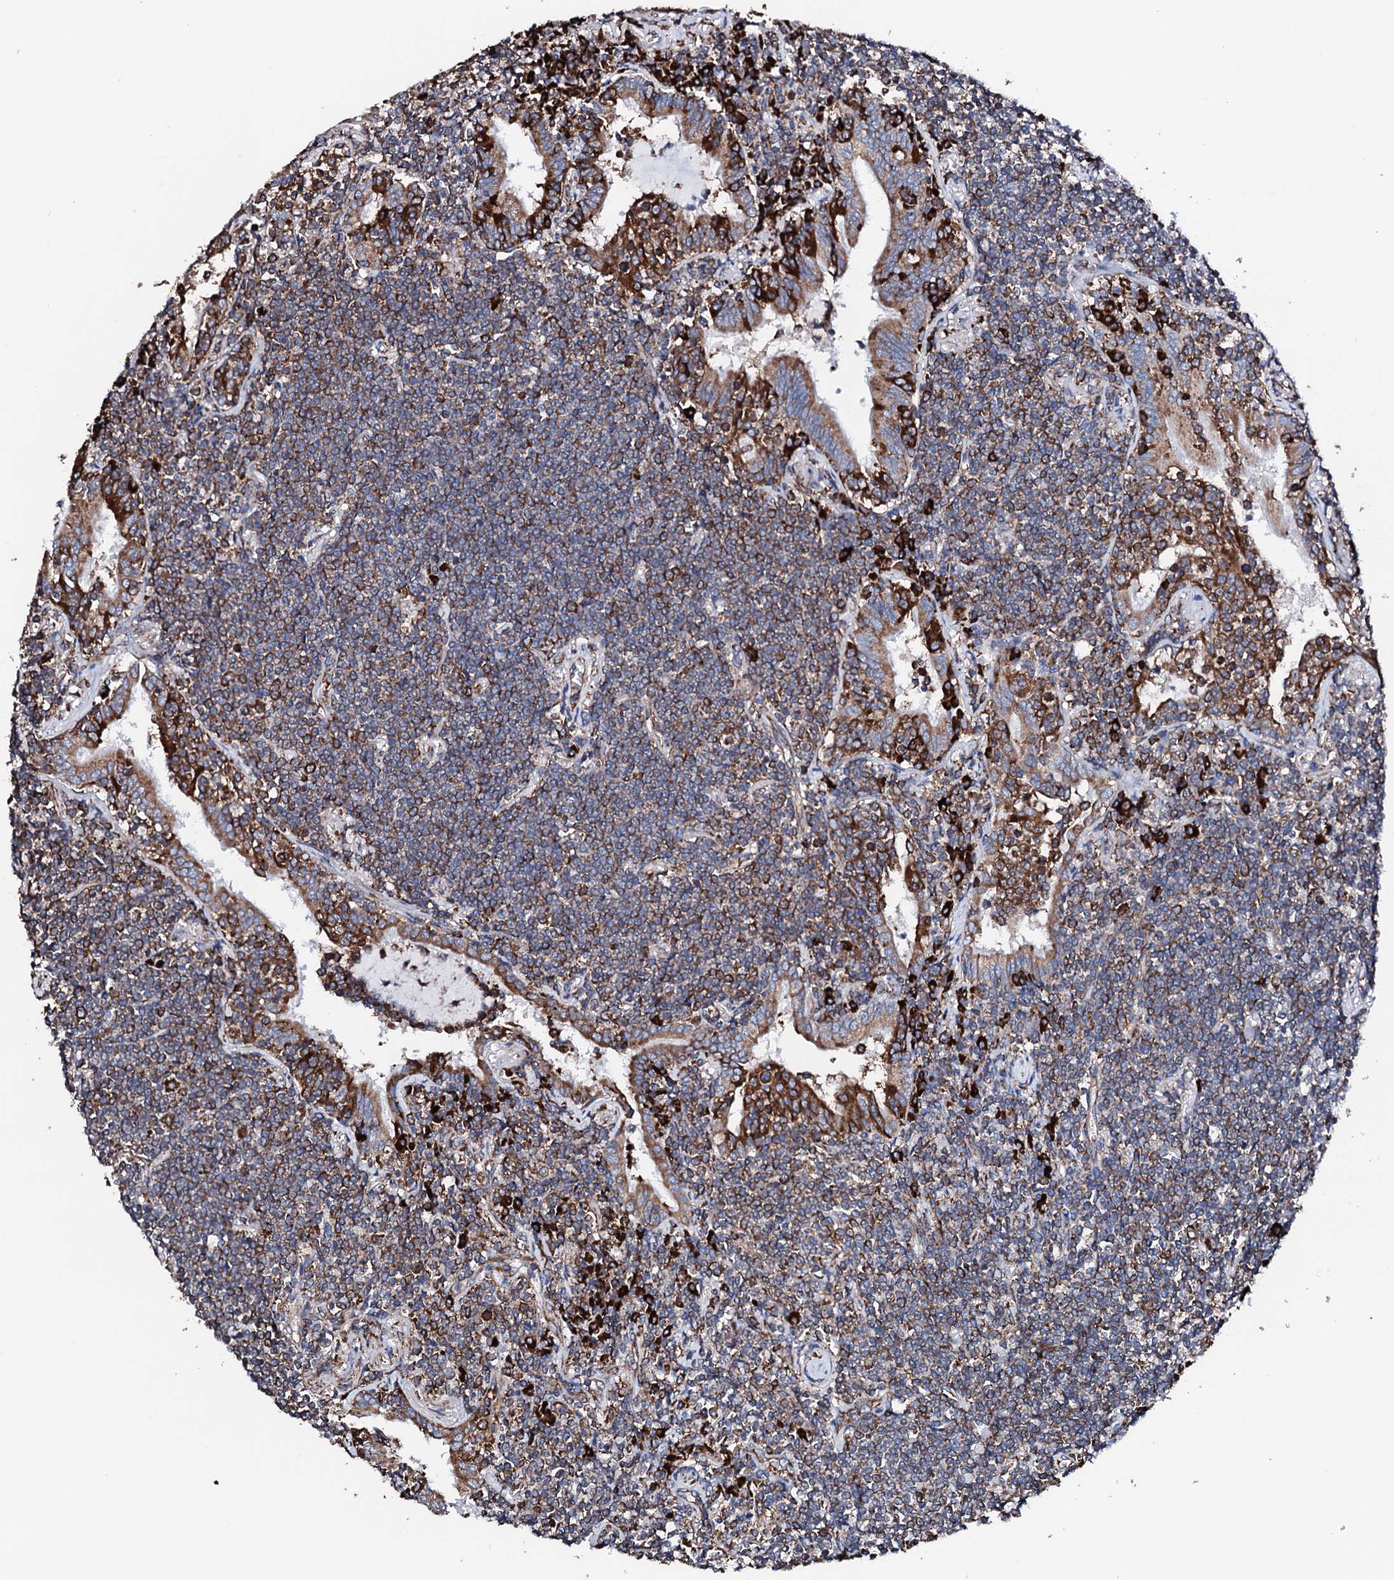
{"staining": {"intensity": "moderate", "quantity": ">75%", "location": "cytoplasmic/membranous"}, "tissue": "lymphoma", "cell_type": "Tumor cells", "image_type": "cancer", "snomed": [{"axis": "morphology", "description": "Malignant lymphoma, non-Hodgkin's type, Low grade"}, {"axis": "topography", "description": "Lung"}], "caption": "Moderate cytoplasmic/membranous staining for a protein is present in approximately >75% of tumor cells of low-grade malignant lymphoma, non-Hodgkin's type using immunohistochemistry (IHC).", "gene": "AMDHD1", "patient": {"sex": "female", "age": 71}}